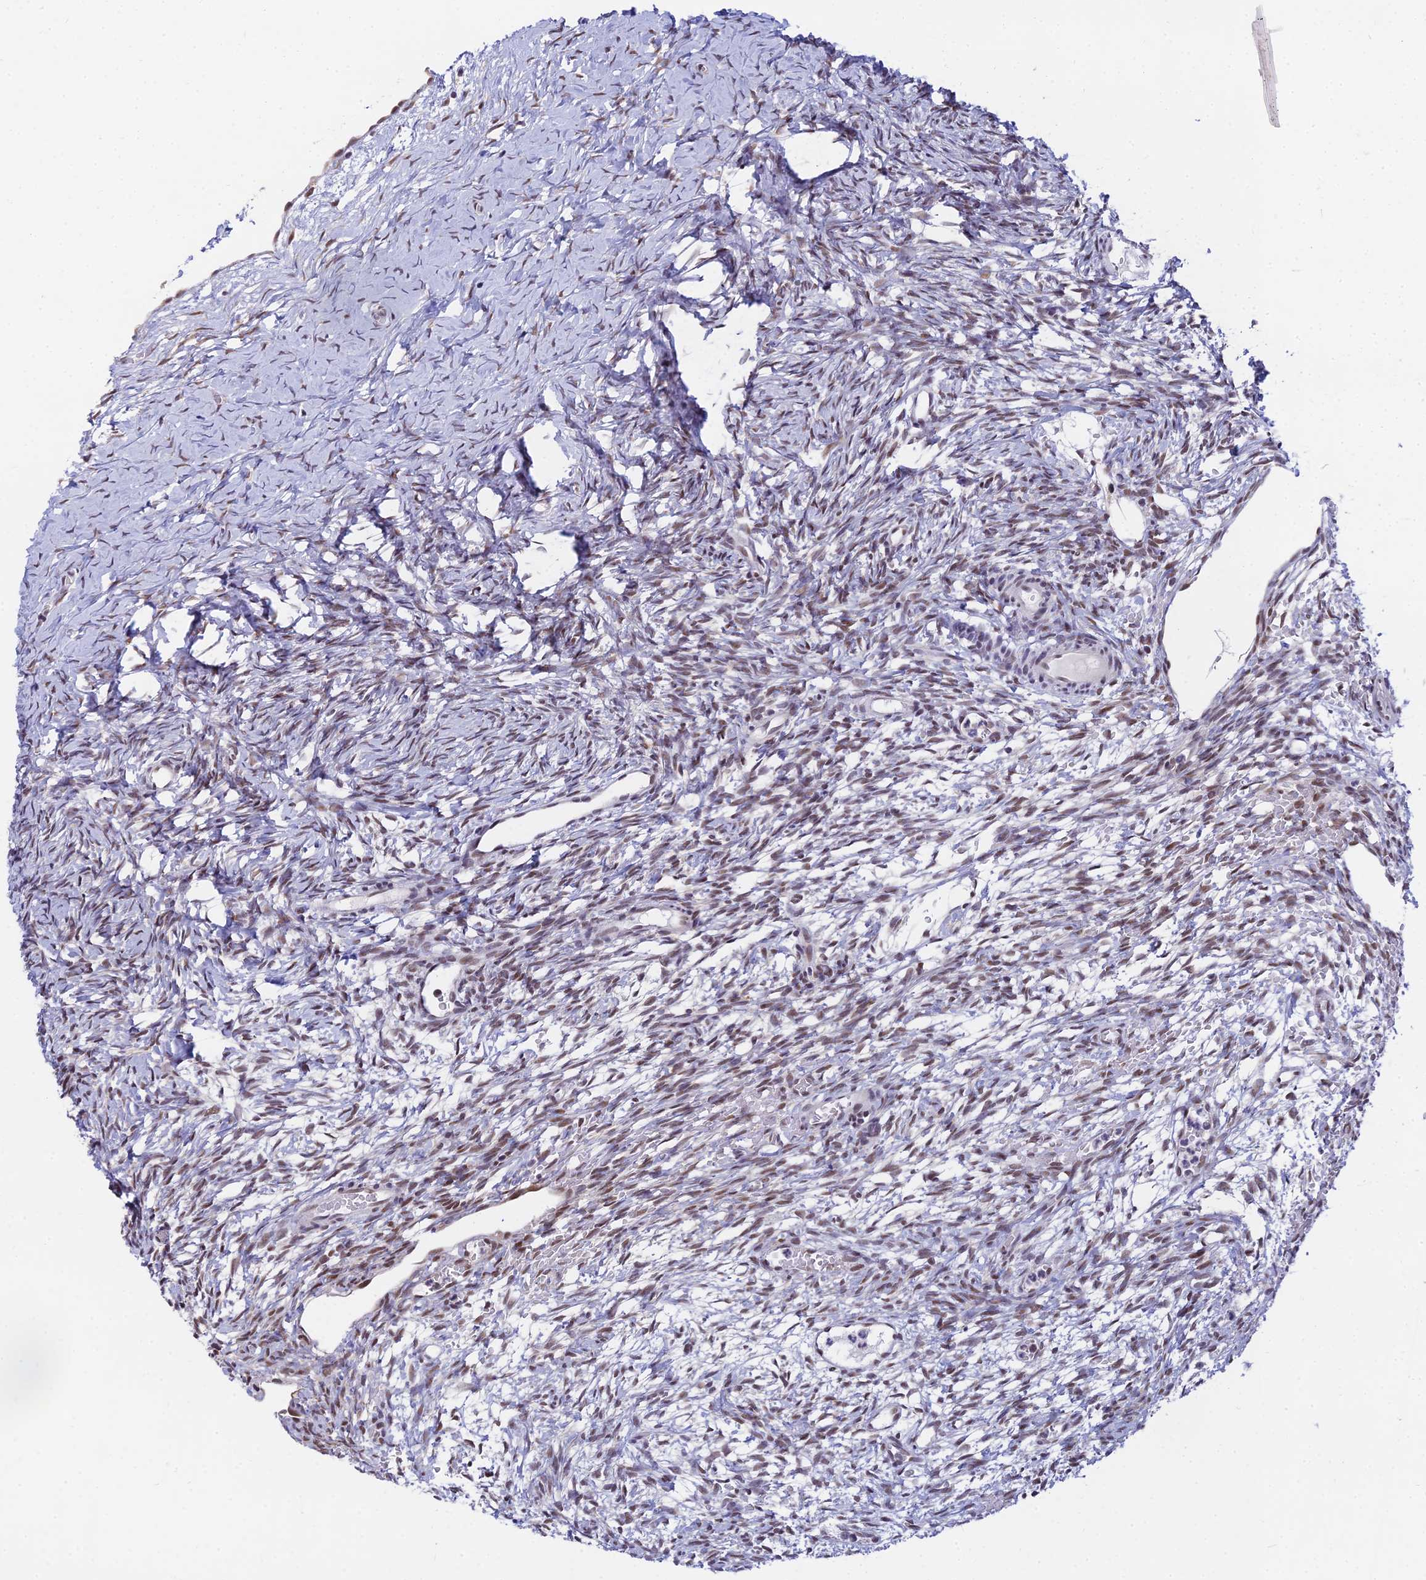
{"staining": {"intensity": "moderate", "quantity": "25%-75%", "location": "nuclear"}, "tissue": "ovary", "cell_type": "Ovarian stroma cells", "image_type": "normal", "snomed": [{"axis": "morphology", "description": "Normal tissue, NOS"}, {"axis": "topography", "description": "Ovary"}], "caption": "Immunohistochemical staining of benign human ovary shows moderate nuclear protein positivity in about 25%-75% of ovarian stroma cells.", "gene": "C2orf49", "patient": {"sex": "female", "age": 39}}